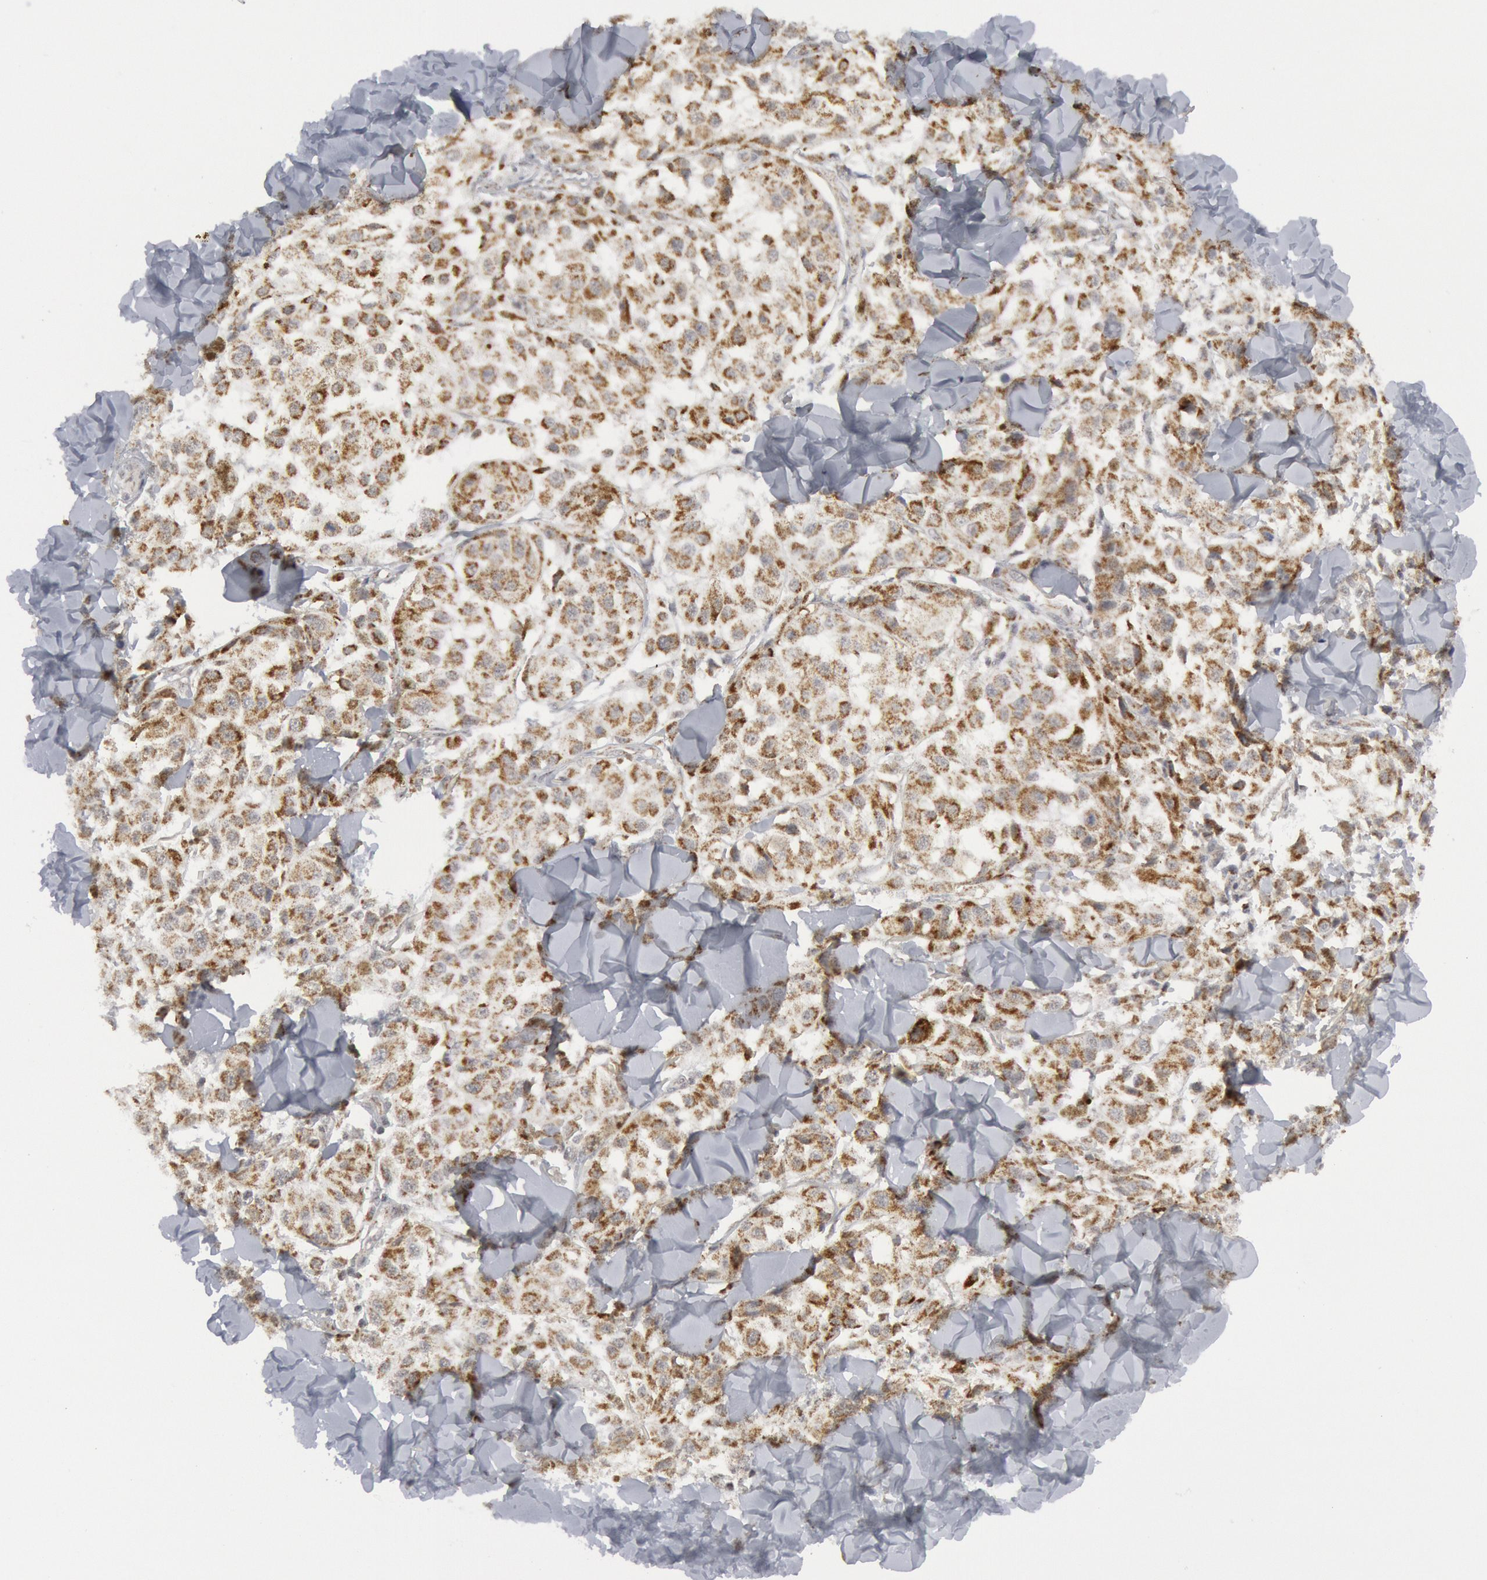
{"staining": {"intensity": "moderate", "quantity": ">75%", "location": "cytoplasmic/membranous"}, "tissue": "melanoma", "cell_type": "Tumor cells", "image_type": "cancer", "snomed": [{"axis": "morphology", "description": "Malignant melanoma, NOS"}, {"axis": "topography", "description": "Skin"}], "caption": "Malignant melanoma stained for a protein exhibits moderate cytoplasmic/membranous positivity in tumor cells.", "gene": "CASP9", "patient": {"sex": "female", "age": 64}}